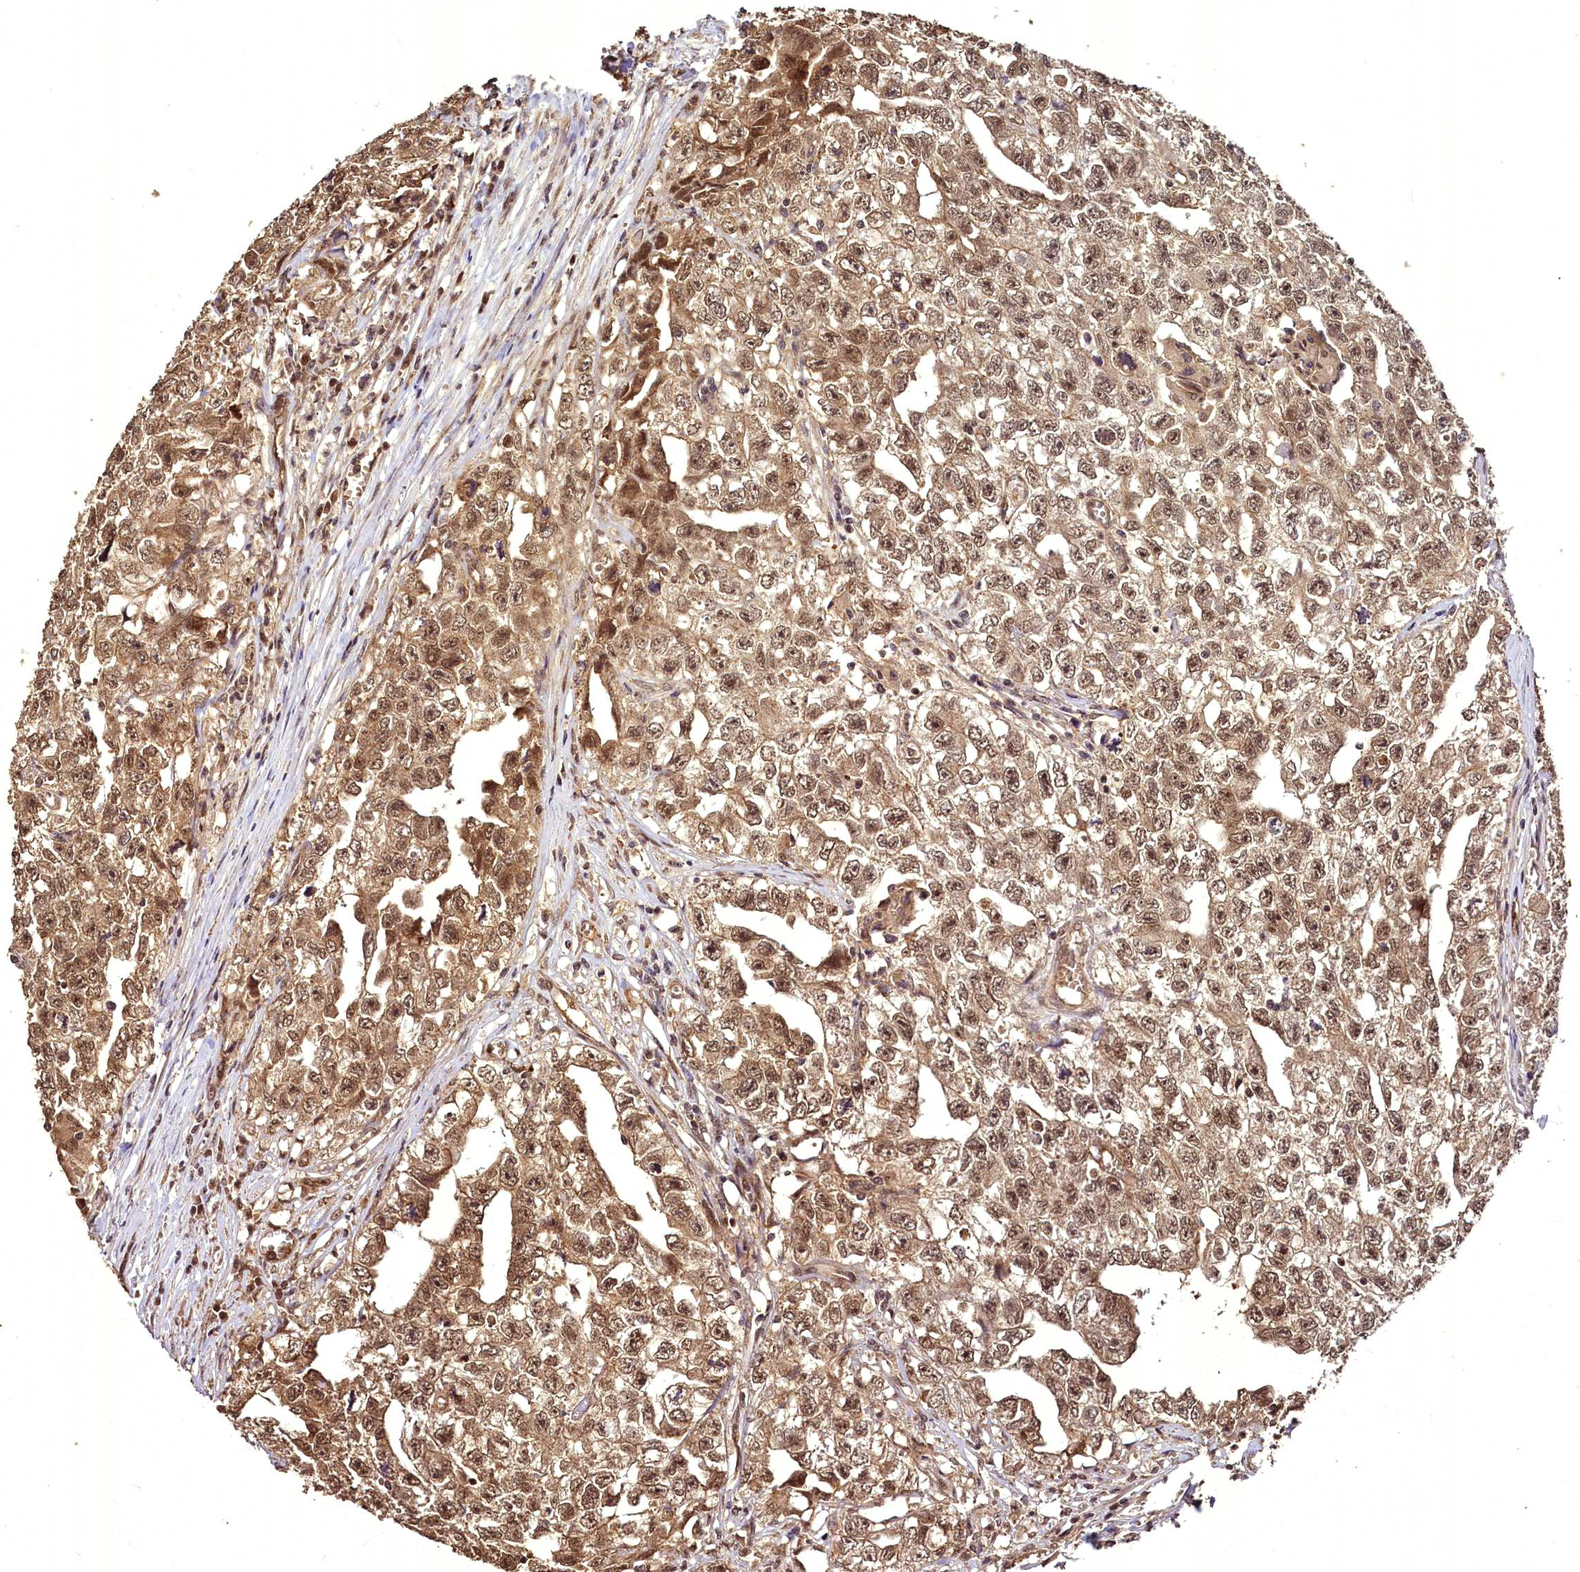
{"staining": {"intensity": "moderate", "quantity": ">75%", "location": "cytoplasmic/membranous,nuclear"}, "tissue": "testis cancer", "cell_type": "Tumor cells", "image_type": "cancer", "snomed": [{"axis": "morphology", "description": "Seminoma, NOS"}, {"axis": "morphology", "description": "Carcinoma, Embryonal, NOS"}, {"axis": "topography", "description": "Testis"}], "caption": "Approximately >75% of tumor cells in human seminoma (testis) show moderate cytoplasmic/membranous and nuclear protein expression as visualized by brown immunohistochemical staining.", "gene": "VPS51", "patient": {"sex": "male", "age": 43}}